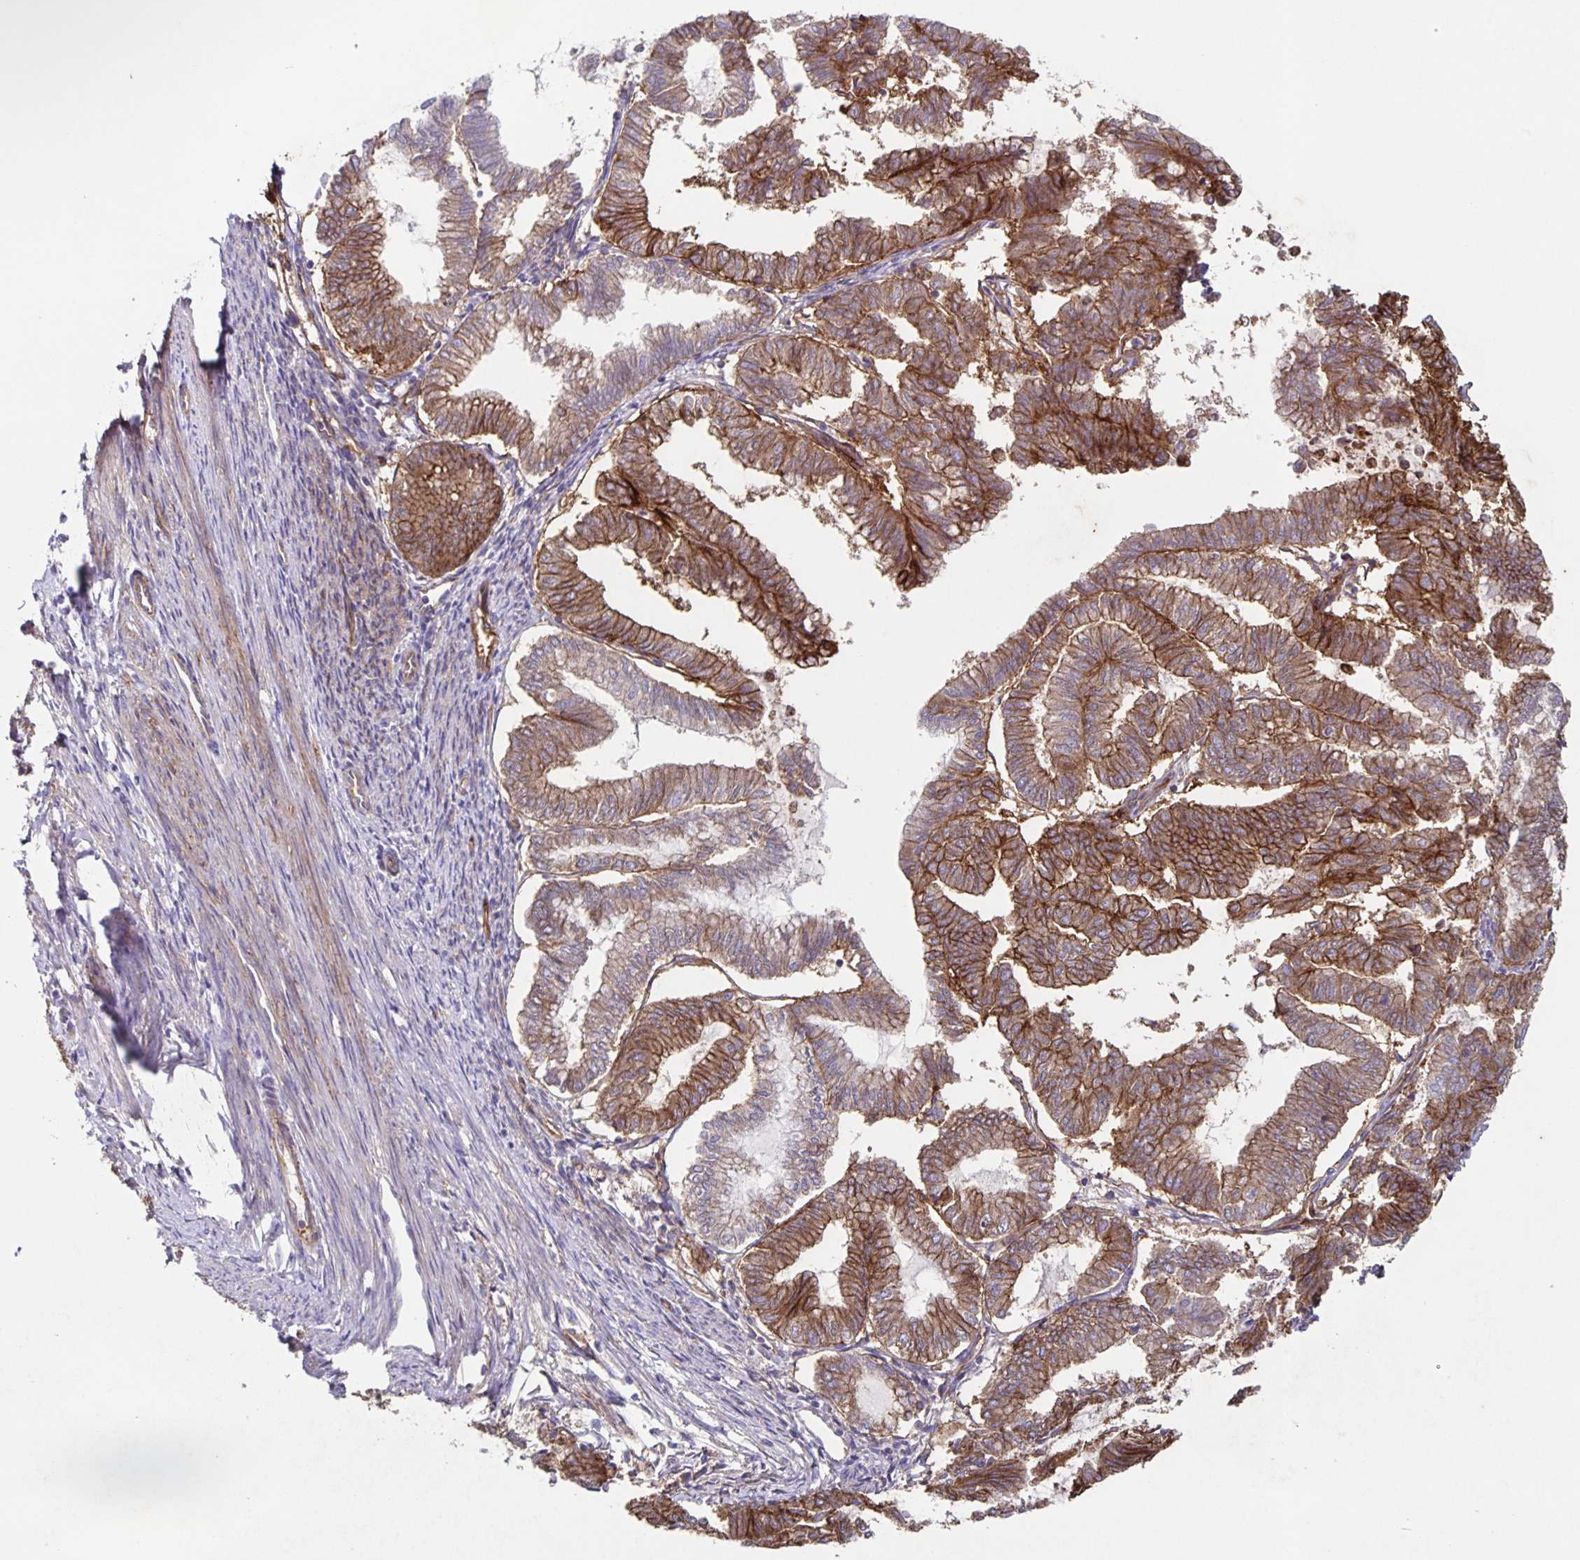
{"staining": {"intensity": "moderate", "quantity": ">75%", "location": "cytoplasmic/membranous"}, "tissue": "endometrial cancer", "cell_type": "Tumor cells", "image_type": "cancer", "snomed": [{"axis": "morphology", "description": "Adenocarcinoma, NOS"}, {"axis": "topography", "description": "Endometrium"}], "caption": "Brown immunohistochemical staining in endometrial adenocarcinoma demonstrates moderate cytoplasmic/membranous staining in approximately >75% of tumor cells.", "gene": "ITGA2", "patient": {"sex": "female", "age": 79}}